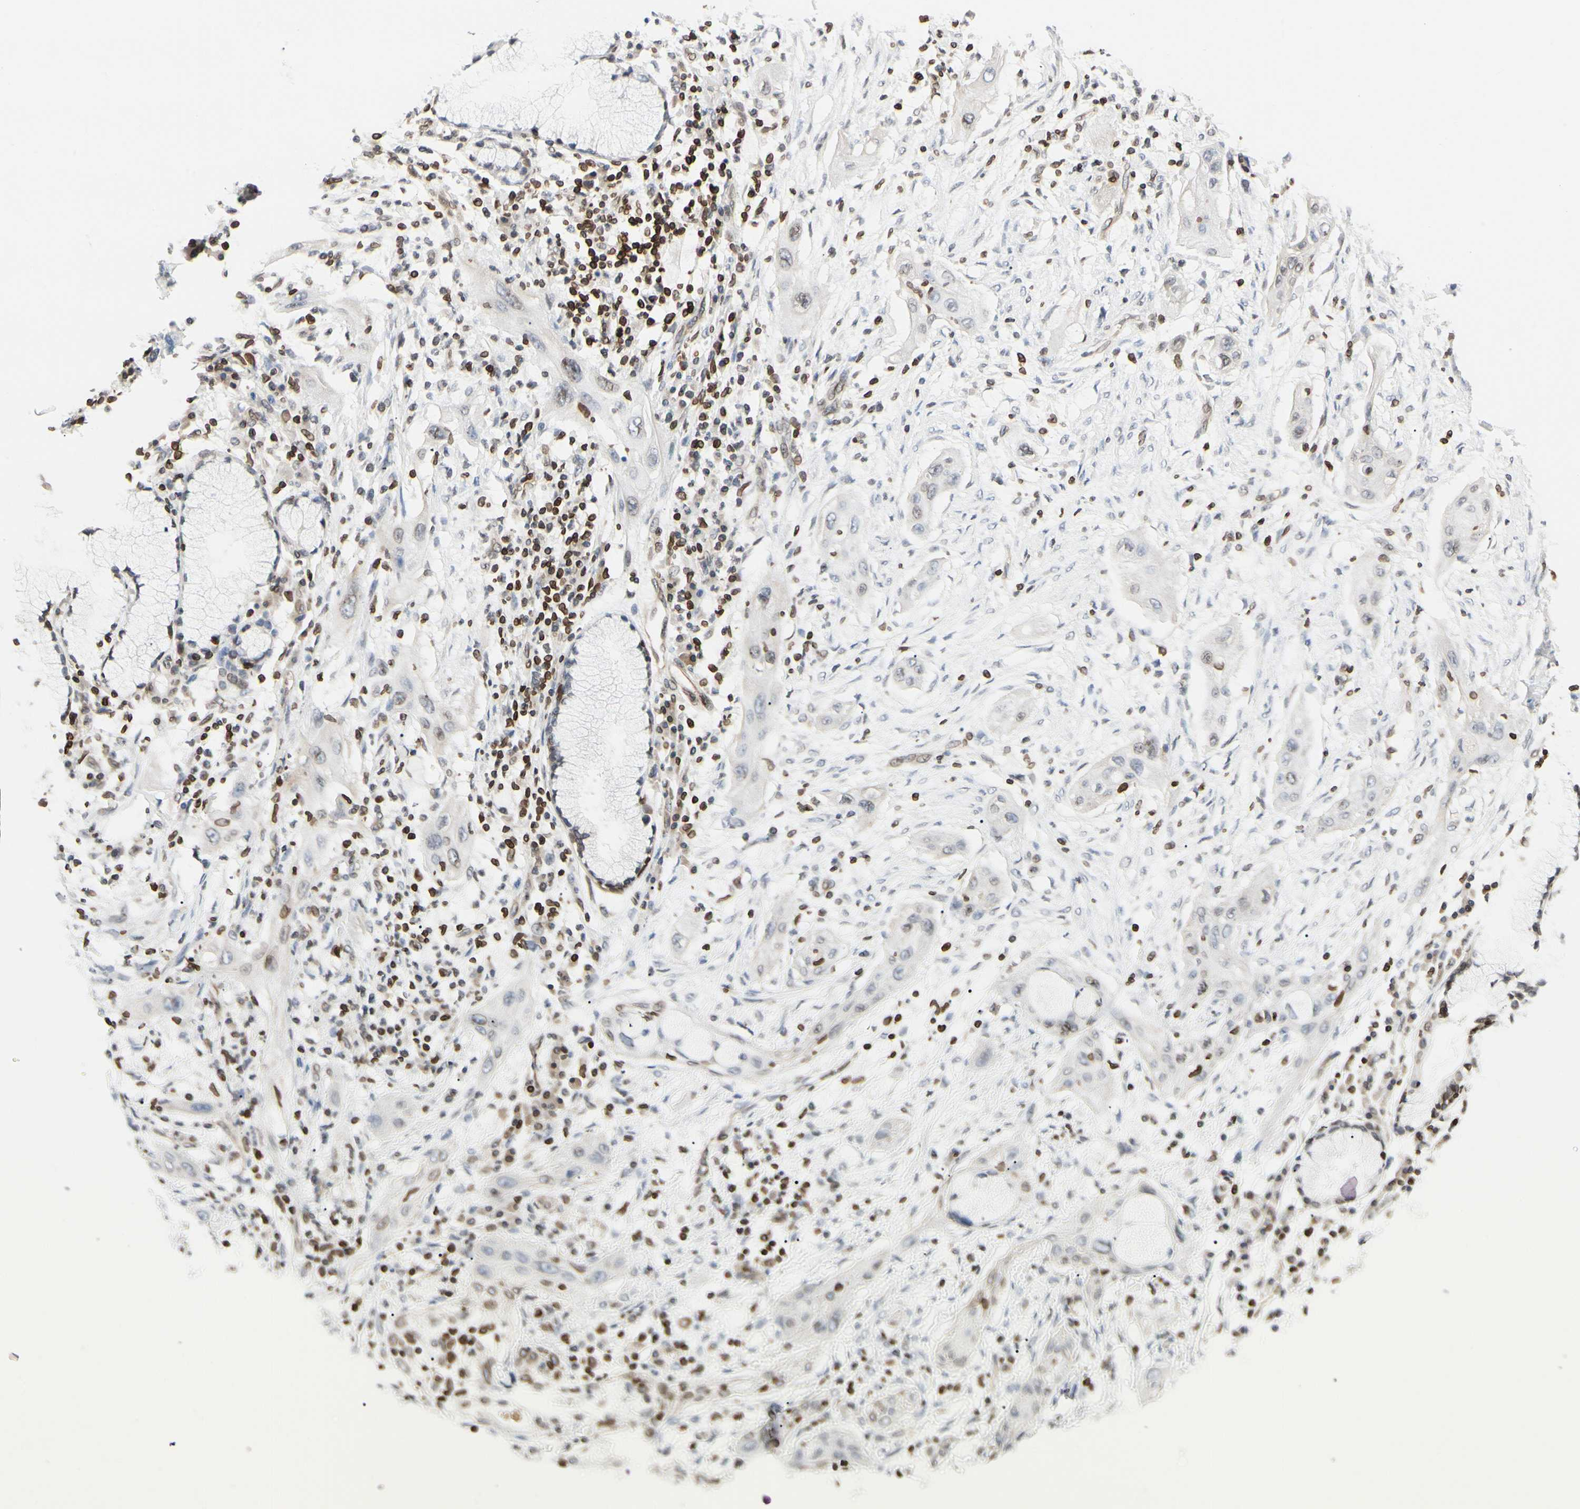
{"staining": {"intensity": "weak", "quantity": "<25%", "location": "nuclear"}, "tissue": "lung cancer", "cell_type": "Tumor cells", "image_type": "cancer", "snomed": [{"axis": "morphology", "description": "Squamous cell carcinoma, NOS"}, {"axis": "topography", "description": "Lung"}], "caption": "Tumor cells show no significant expression in squamous cell carcinoma (lung).", "gene": "TMPO", "patient": {"sex": "female", "age": 47}}